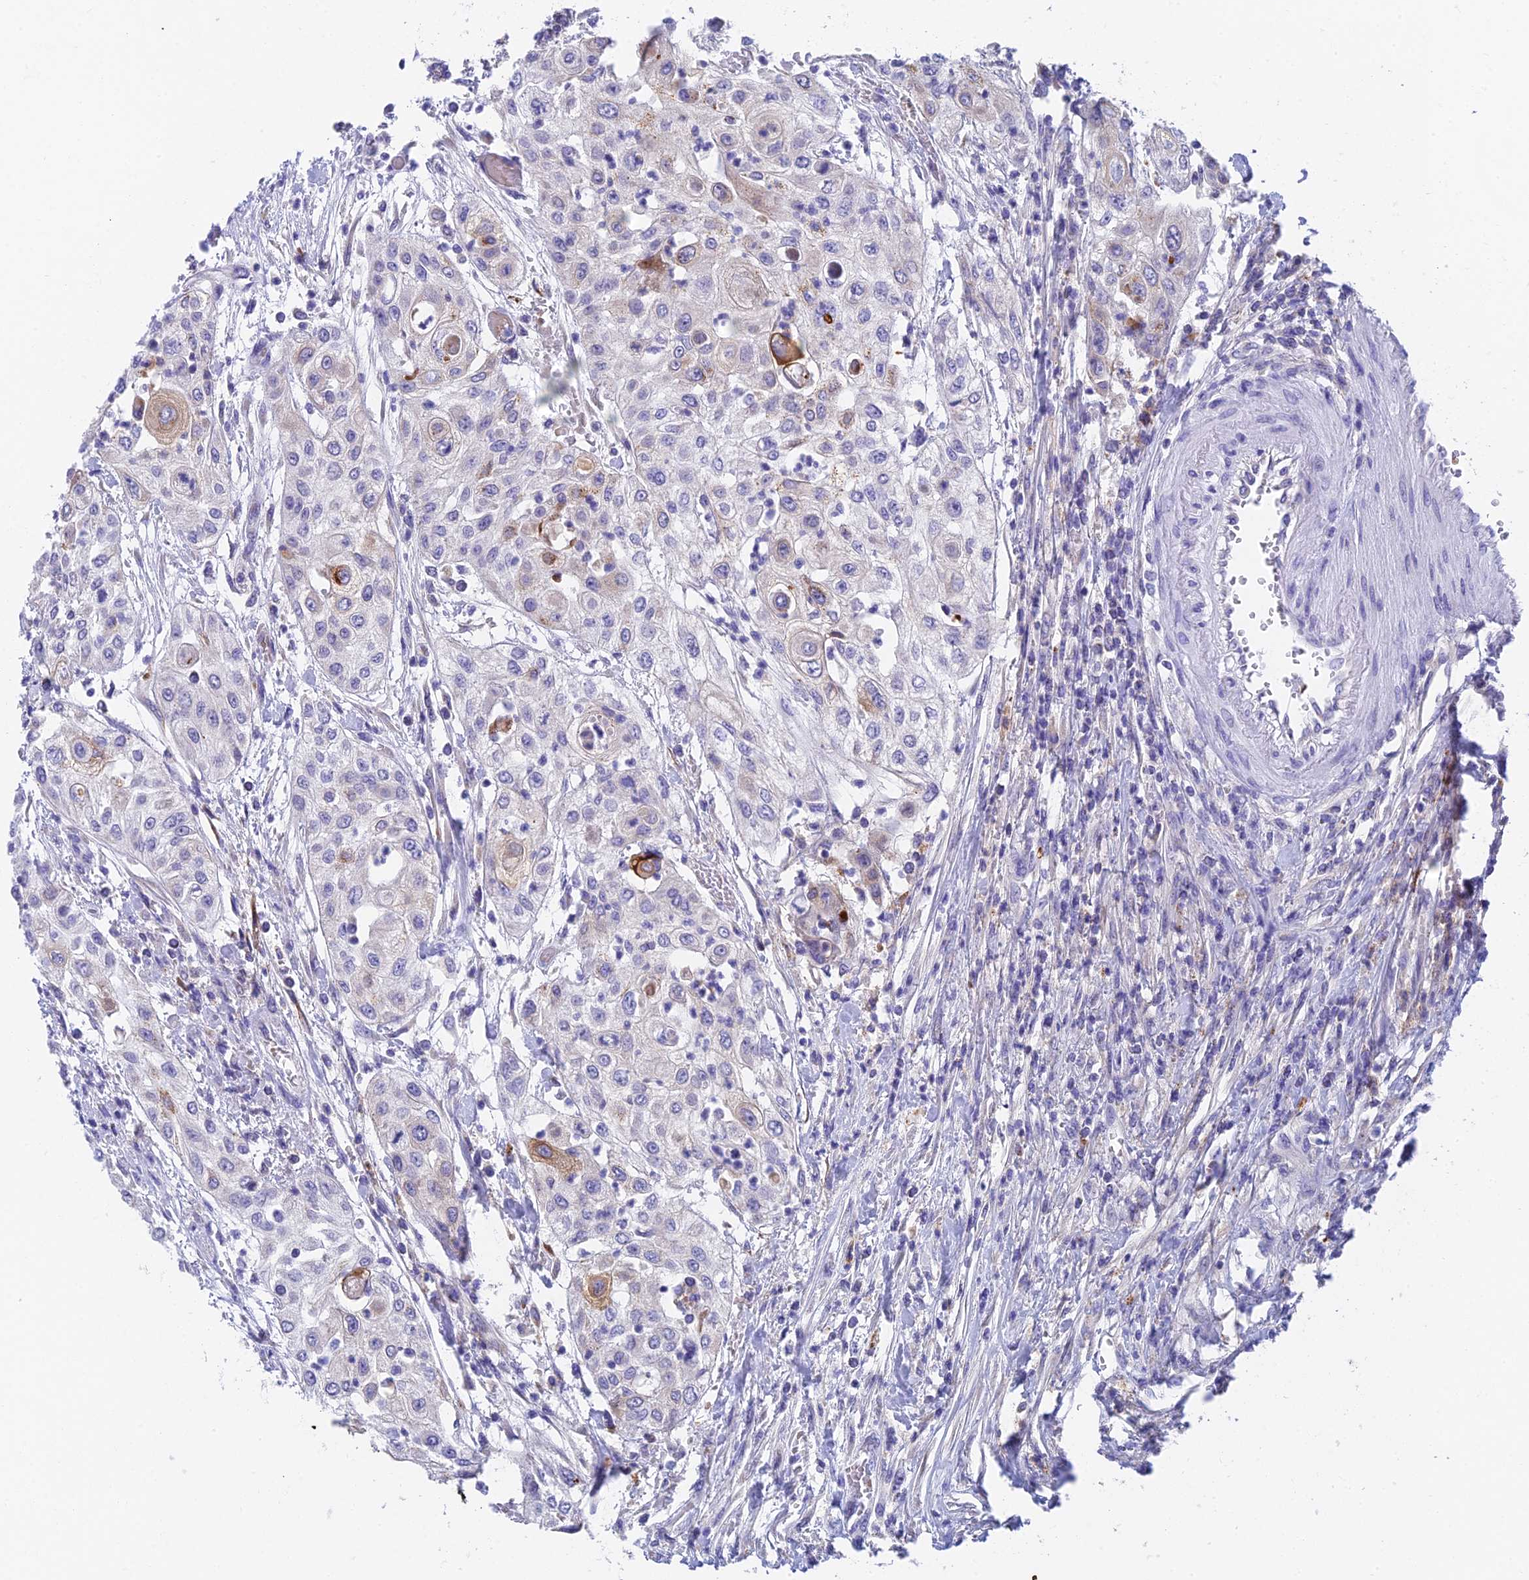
{"staining": {"intensity": "moderate", "quantity": "<25%", "location": "cytoplasmic/membranous"}, "tissue": "urothelial cancer", "cell_type": "Tumor cells", "image_type": "cancer", "snomed": [{"axis": "morphology", "description": "Urothelial carcinoma, High grade"}, {"axis": "topography", "description": "Urinary bladder"}], "caption": "Urothelial carcinoma (high-grade) was stained to show a protein in brown. There is low levels of moderate cytoplasmic/membranous staining in about <25% of tumor cells.", "gene": "ADAMTS13", "patient": {"sex": "female", "age": 79}}